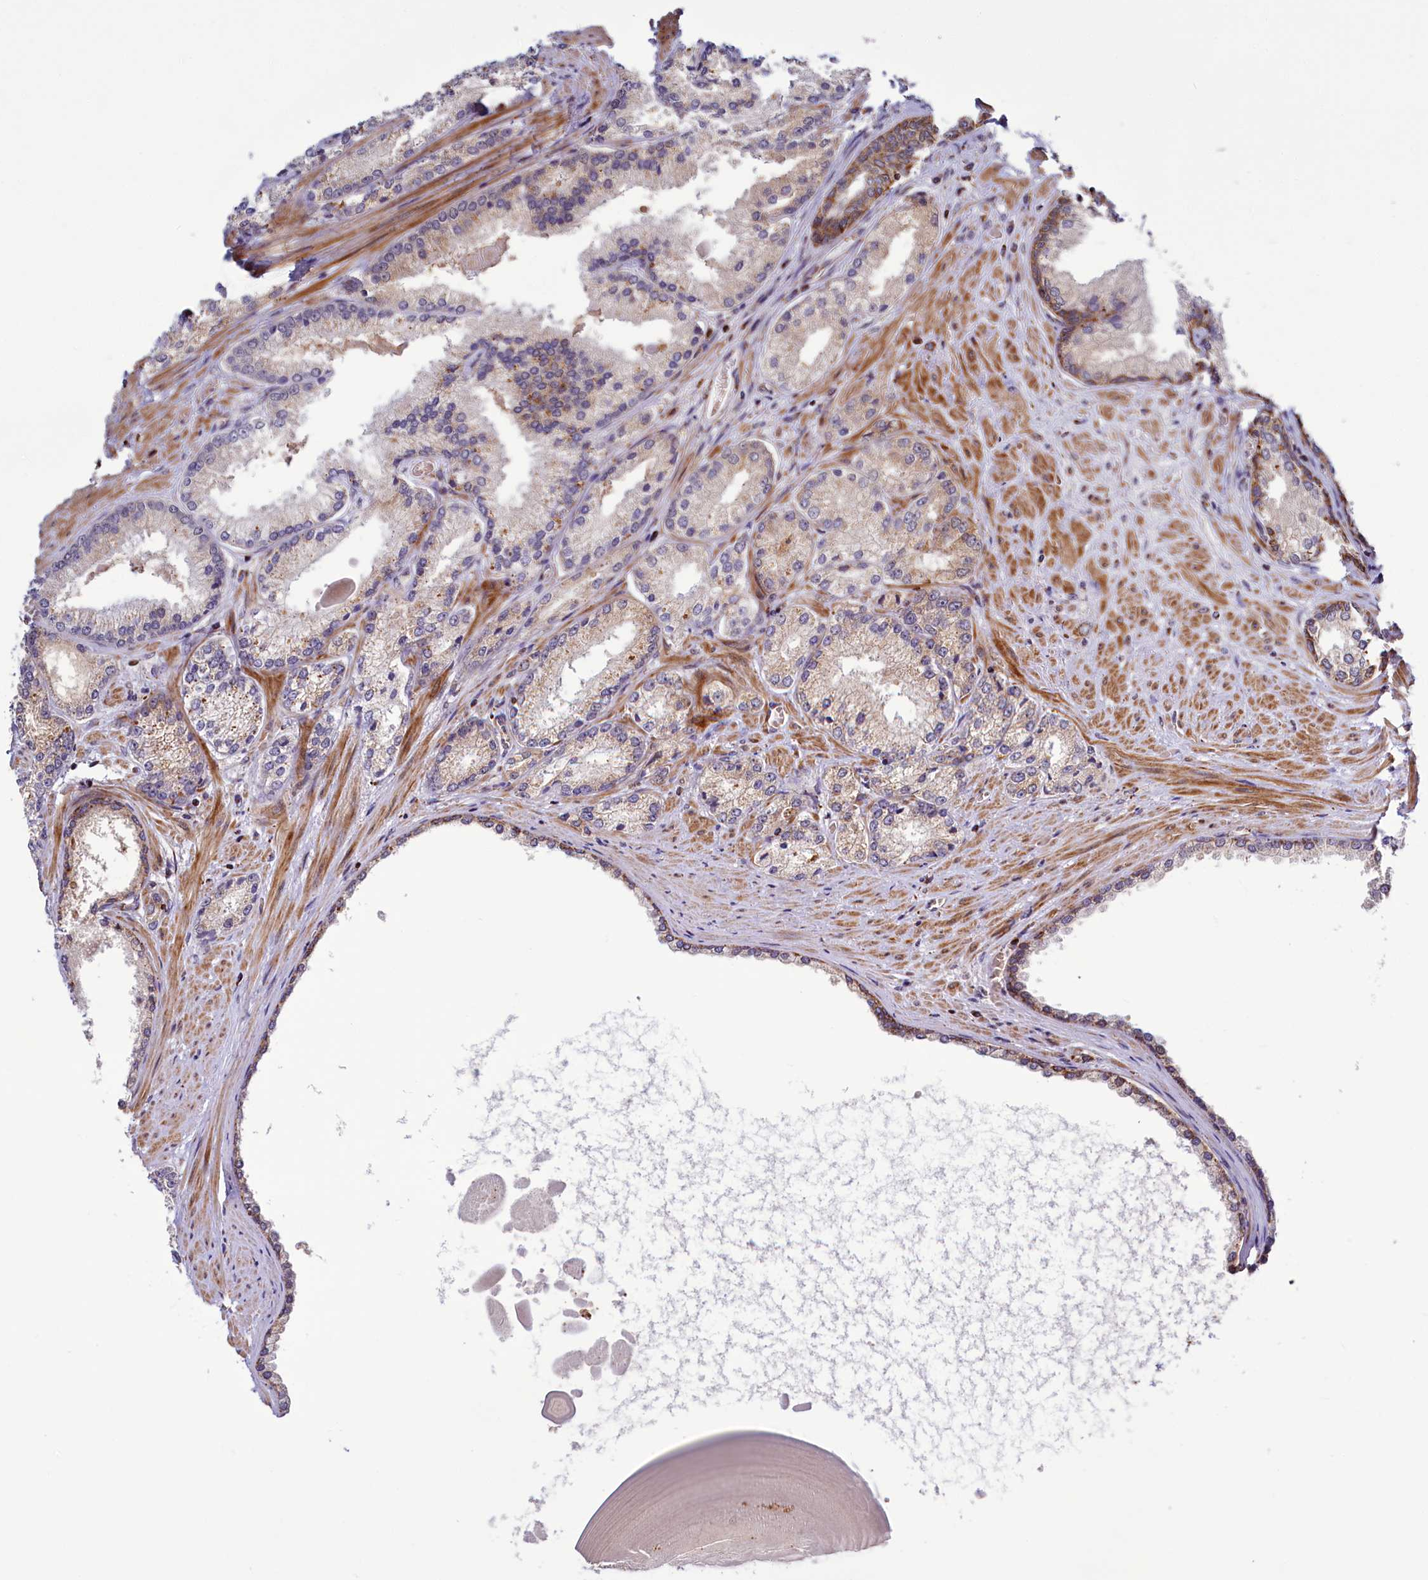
{"staining": {"intensity": "weak", "quantity": "25%-75%", "location": "cytoplasmic/membranous"}, "tissue": "prostate cancer", "cell_type": "Tumor cells", "image_type": "cancer", "snomed": [{"axis": "morphology", "description": "Adenocarcinoma, High grade"}, {"axis": "topography", "description": "Prostate"}], "caption": "Tumor cells demonstrate low levels of weak cytoplasmic/membranous staining in about 25%-75% of cells in human prostate cancer (adenocarcinoma (high-grade)). (Stains: DAB in brown, nuclei in blue, Microscopy: brightfield microscopy at high magnification).", "gene": "DYNC2H1", "patient": {"sex": "male", "age": 66}}